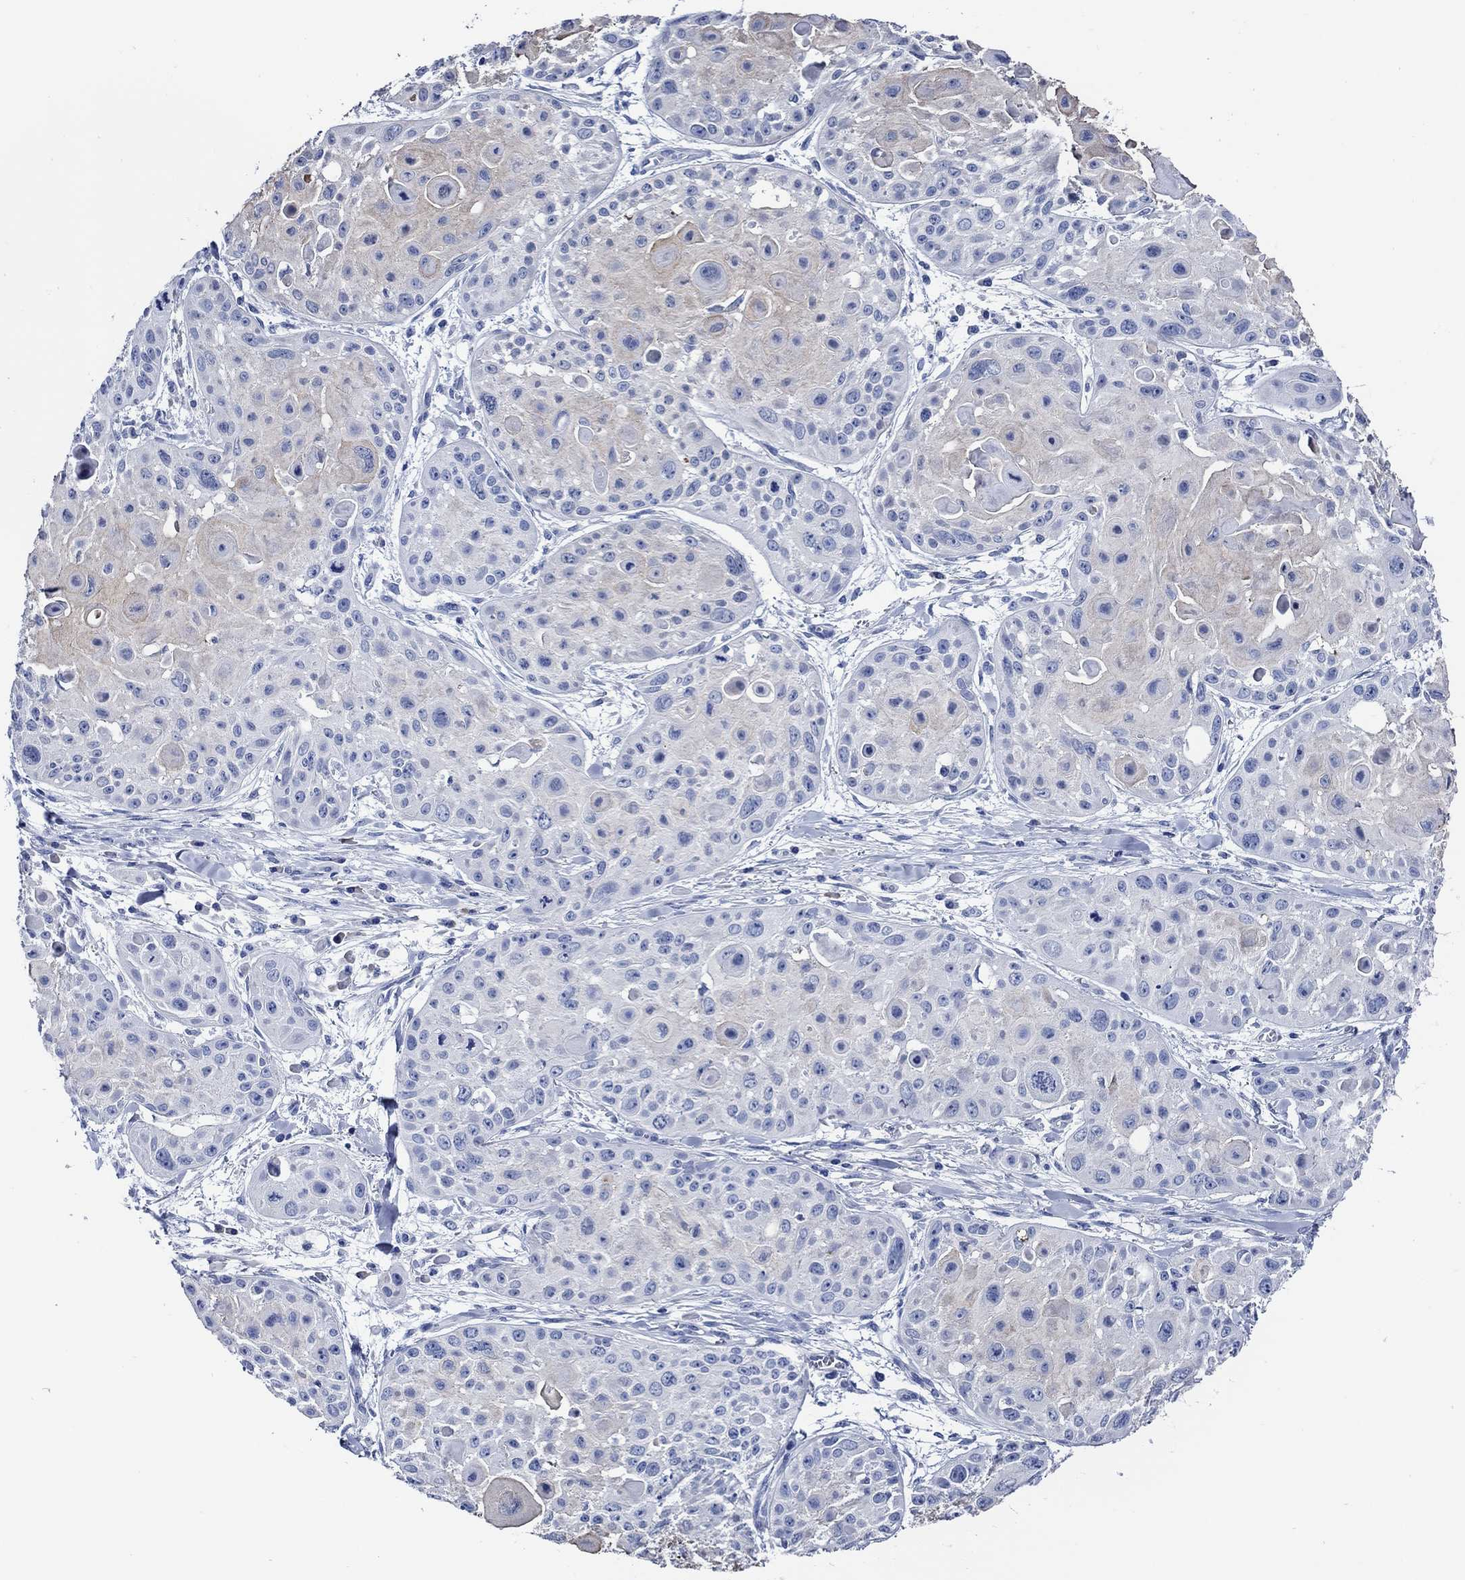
{"staining": {"intensity": "weak", "quantity": "<25%", "location": "cytoplasmic/membranous"}, "tissue": "skin cancer", "cell_type": "Tumor cells", "image_type": "cancer", "snomed": [{"axis": "morphology", "description": "Squamous cell carcinoma, NOS"}, {"axis": "topography", "description": "Skin"}, {"axis": "topography", "description": "Anal"}], "caption": "Immunohistochemistry of human skin cancer displays no expression in tumor cells. Brightfield microscopy of immunohistochemistry (IHC) stained with DAB (3,3'-diaminobenzidine) (brown) and hematoxylin (blue), captured at high magnification.", "gene": "WDR62", "patient": {"sex": "female", "age": 75}}